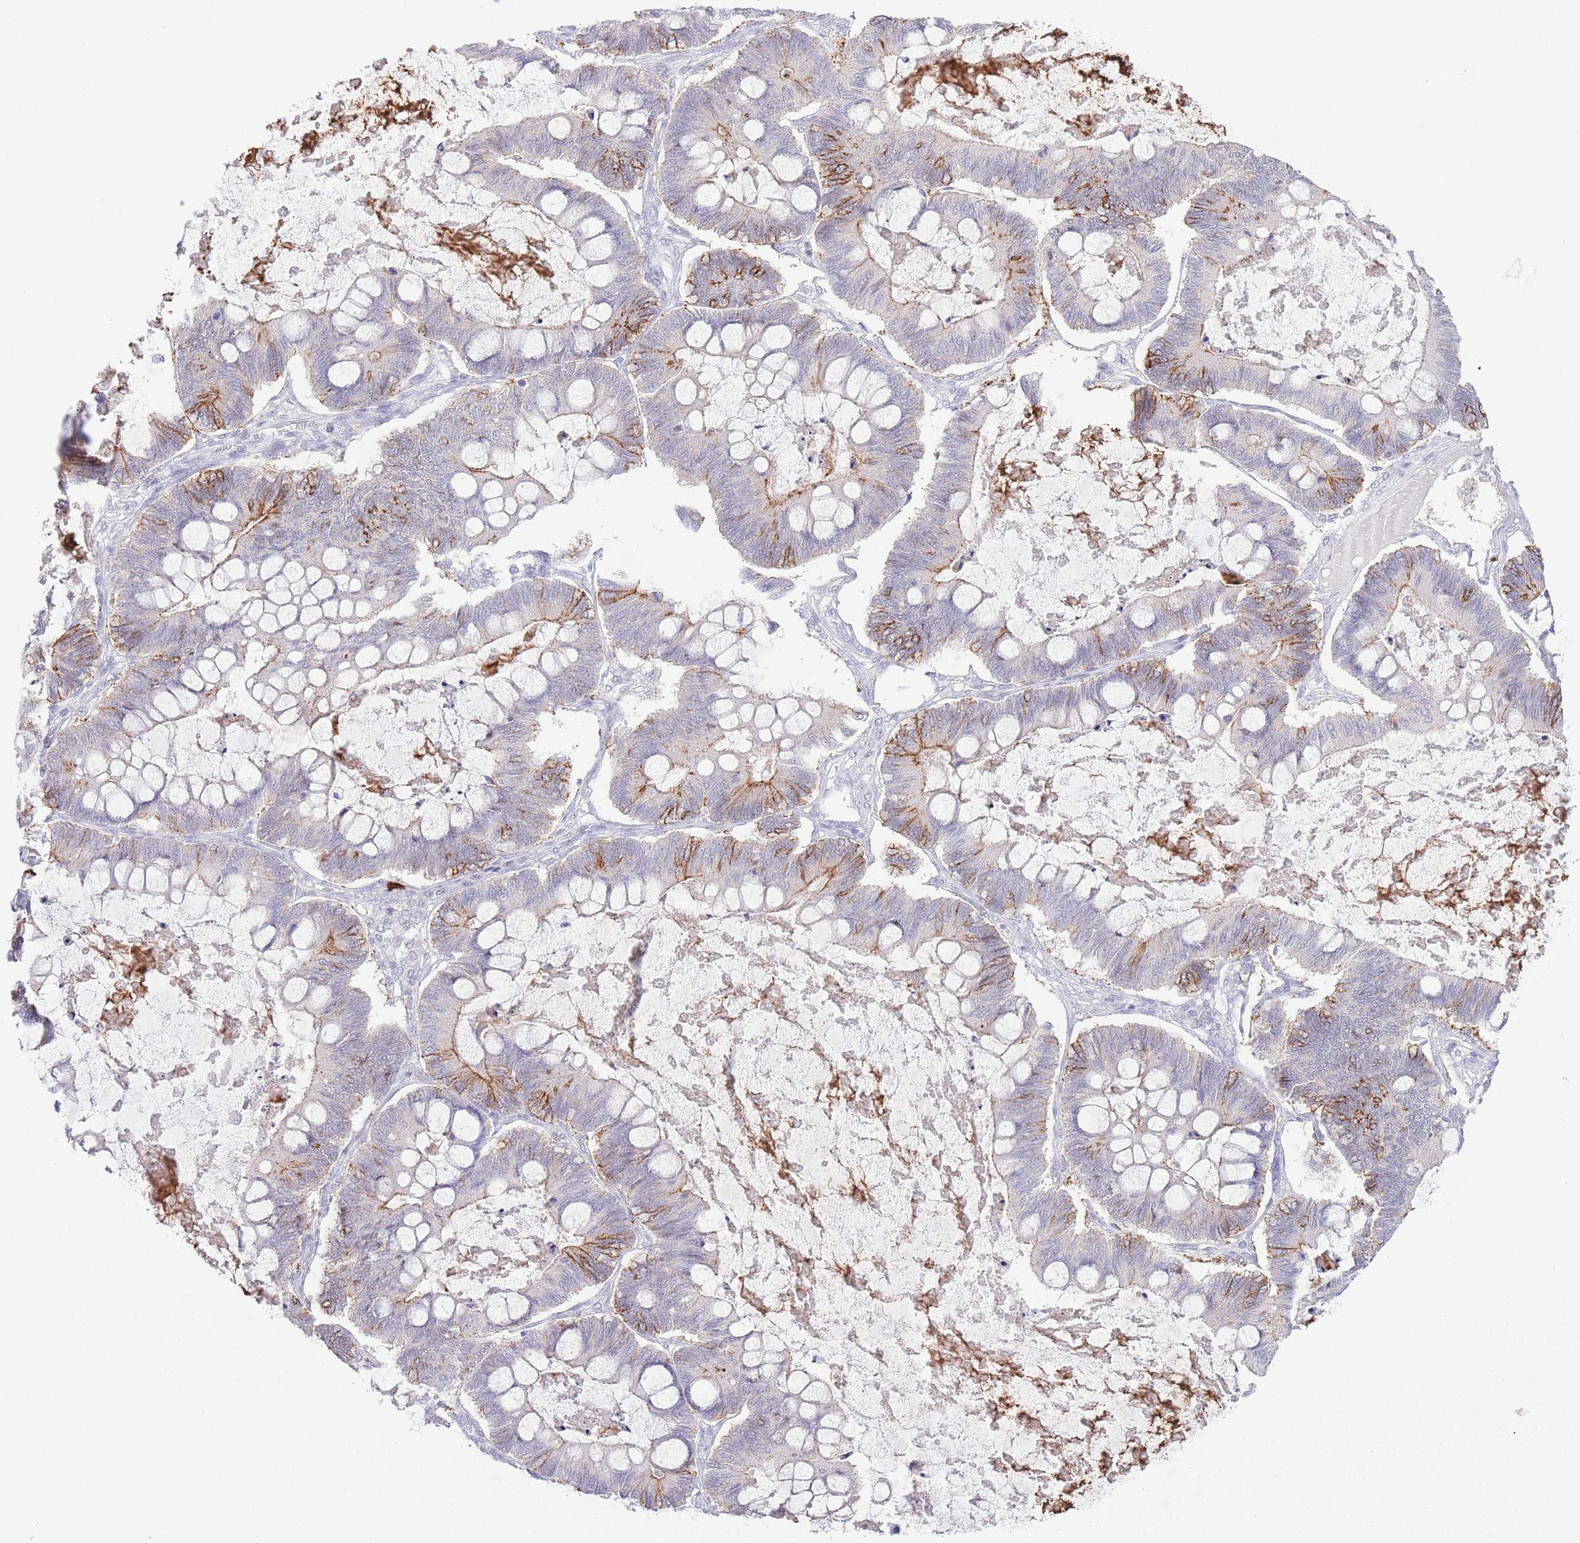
{"staining": {"intensity": "moderate", "quantity": "<25%", "location": "cytoplasmic/membranous"}, "tissue": "ovarian cancer", "cell_type": "Tumor cells", "image_type": "cancer", "snomed": [{"axis": "morphology", "description": "Cystadenocarcinoma, mucinous, NOS"}, {"axis": "topography", "description": "Ovary"}], "caption": "IHC histopathology image of neoplastic tissue: human mucinous cystadenocarcinoma (ovarian) stained using IHC exhibits low levels of moderate protein expression localized specifically in the cytoplasmic/membranous of tumor cells, appearing as a cytoplasmic/membranous brown color.", "gene": "LCLAT1", "patient": {"sex": "female", "age": 61}}